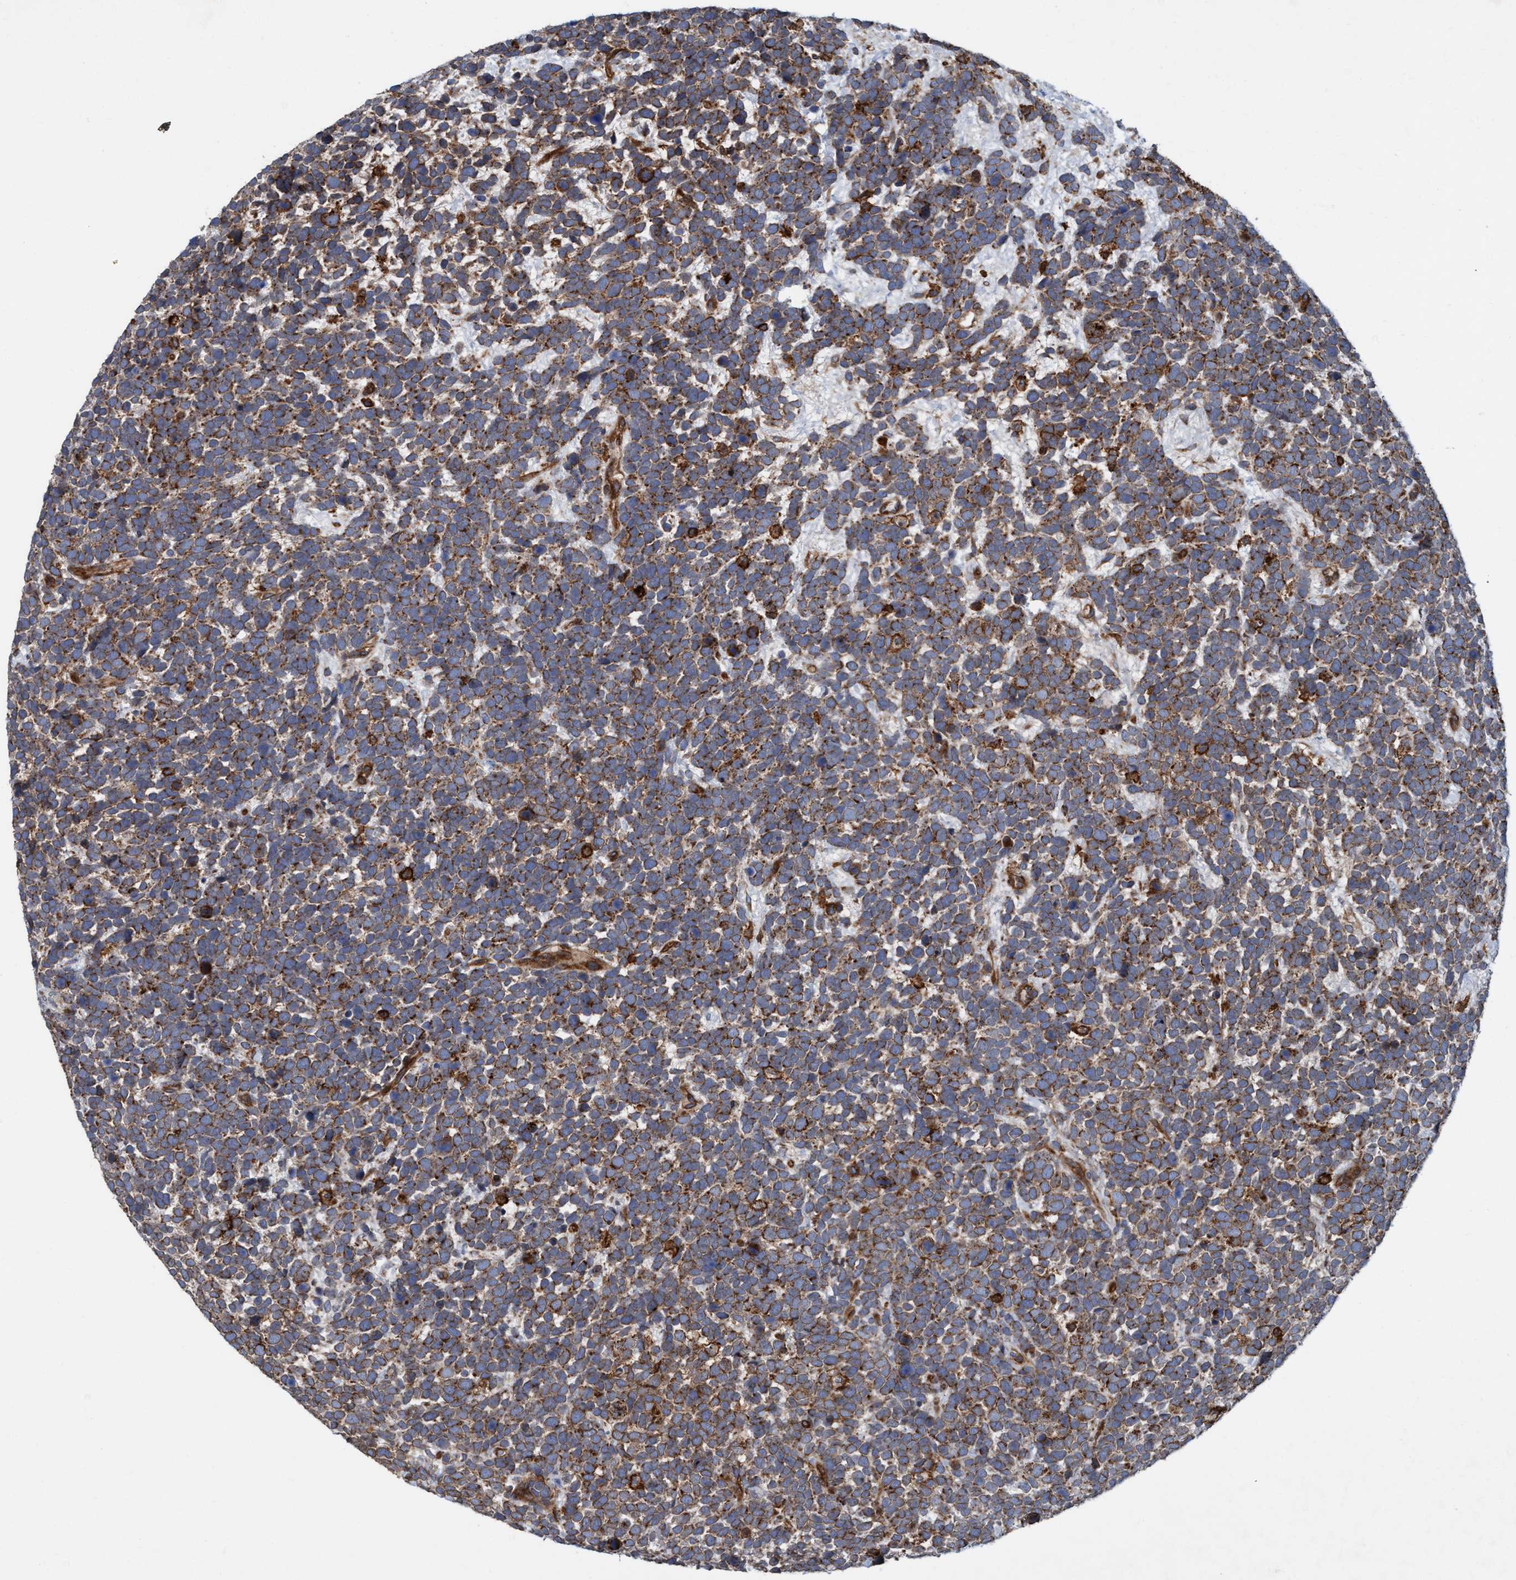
{"staining": {"intensity": "moderate", "quantity": ">75%", "location": "cytoplasmic/membranous"}, "tissue": "urothelial cancer", "cell_type": "Tumor cells", "image_type": "cancer", "snomed": [{"axis": "morphology", "description": "Urothelial carcinoma, High grade"}, {"axis": "topography", "description": "Urinary bladder"}], "caption": "Protein staining of high-grade urothelial carcinoma tissue demonstrates moderate cytoplasmic/membranous positivity in about >75% of tumor cells. (Brightfield microscopy of DAB IHC at high magnification).", "gene": "SLC16A3", "patient": {"sex": "female", "age": 82}}